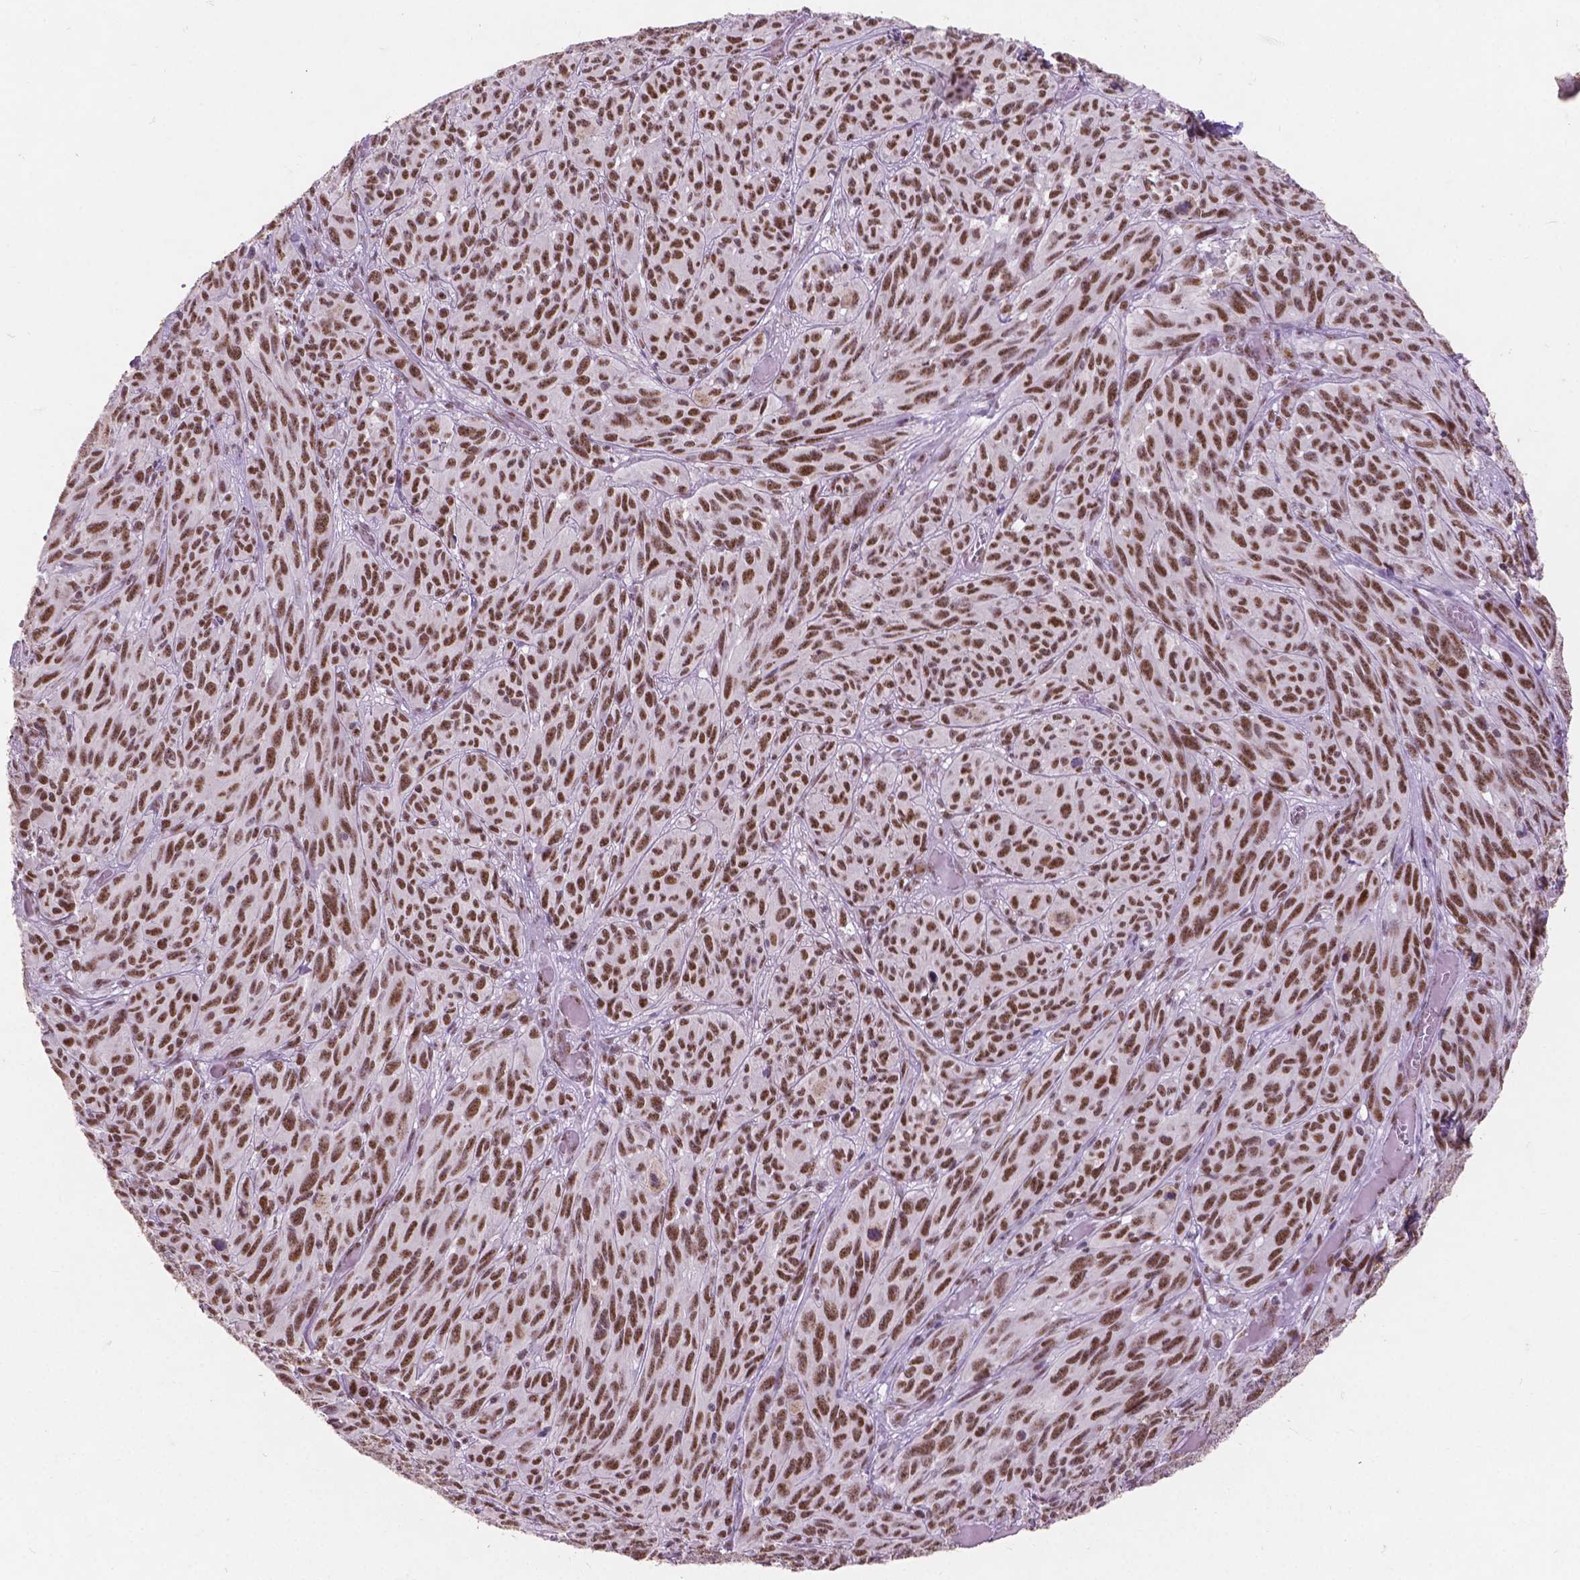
{"staining": {"intensity": "moderate", "quantity": ">75%", "location": "nuclear"}, "tissue": "melanoma", "cell_type": "Tumor cells", "image_type": "cancer", "snomed": [{"axis": "morphology", "description": "Malignant melanoma, NOS"}, {"axis": "topography", "description": "Vulva, labia, clitoris and Bartholin´s gland, NO"}], "caption": "Tumor cells demonstrate medium levels of moderate nuclear expression in approximately >75% of cells in human malignant melanoma. (Stains: DAB (3,3'-diaminobenzidine) in brown, nuclei in blue, Microscopy: brightfield microscopy at high magnification).", "gene": "COIL", "patient": {"sex": "female", "age": 75}}